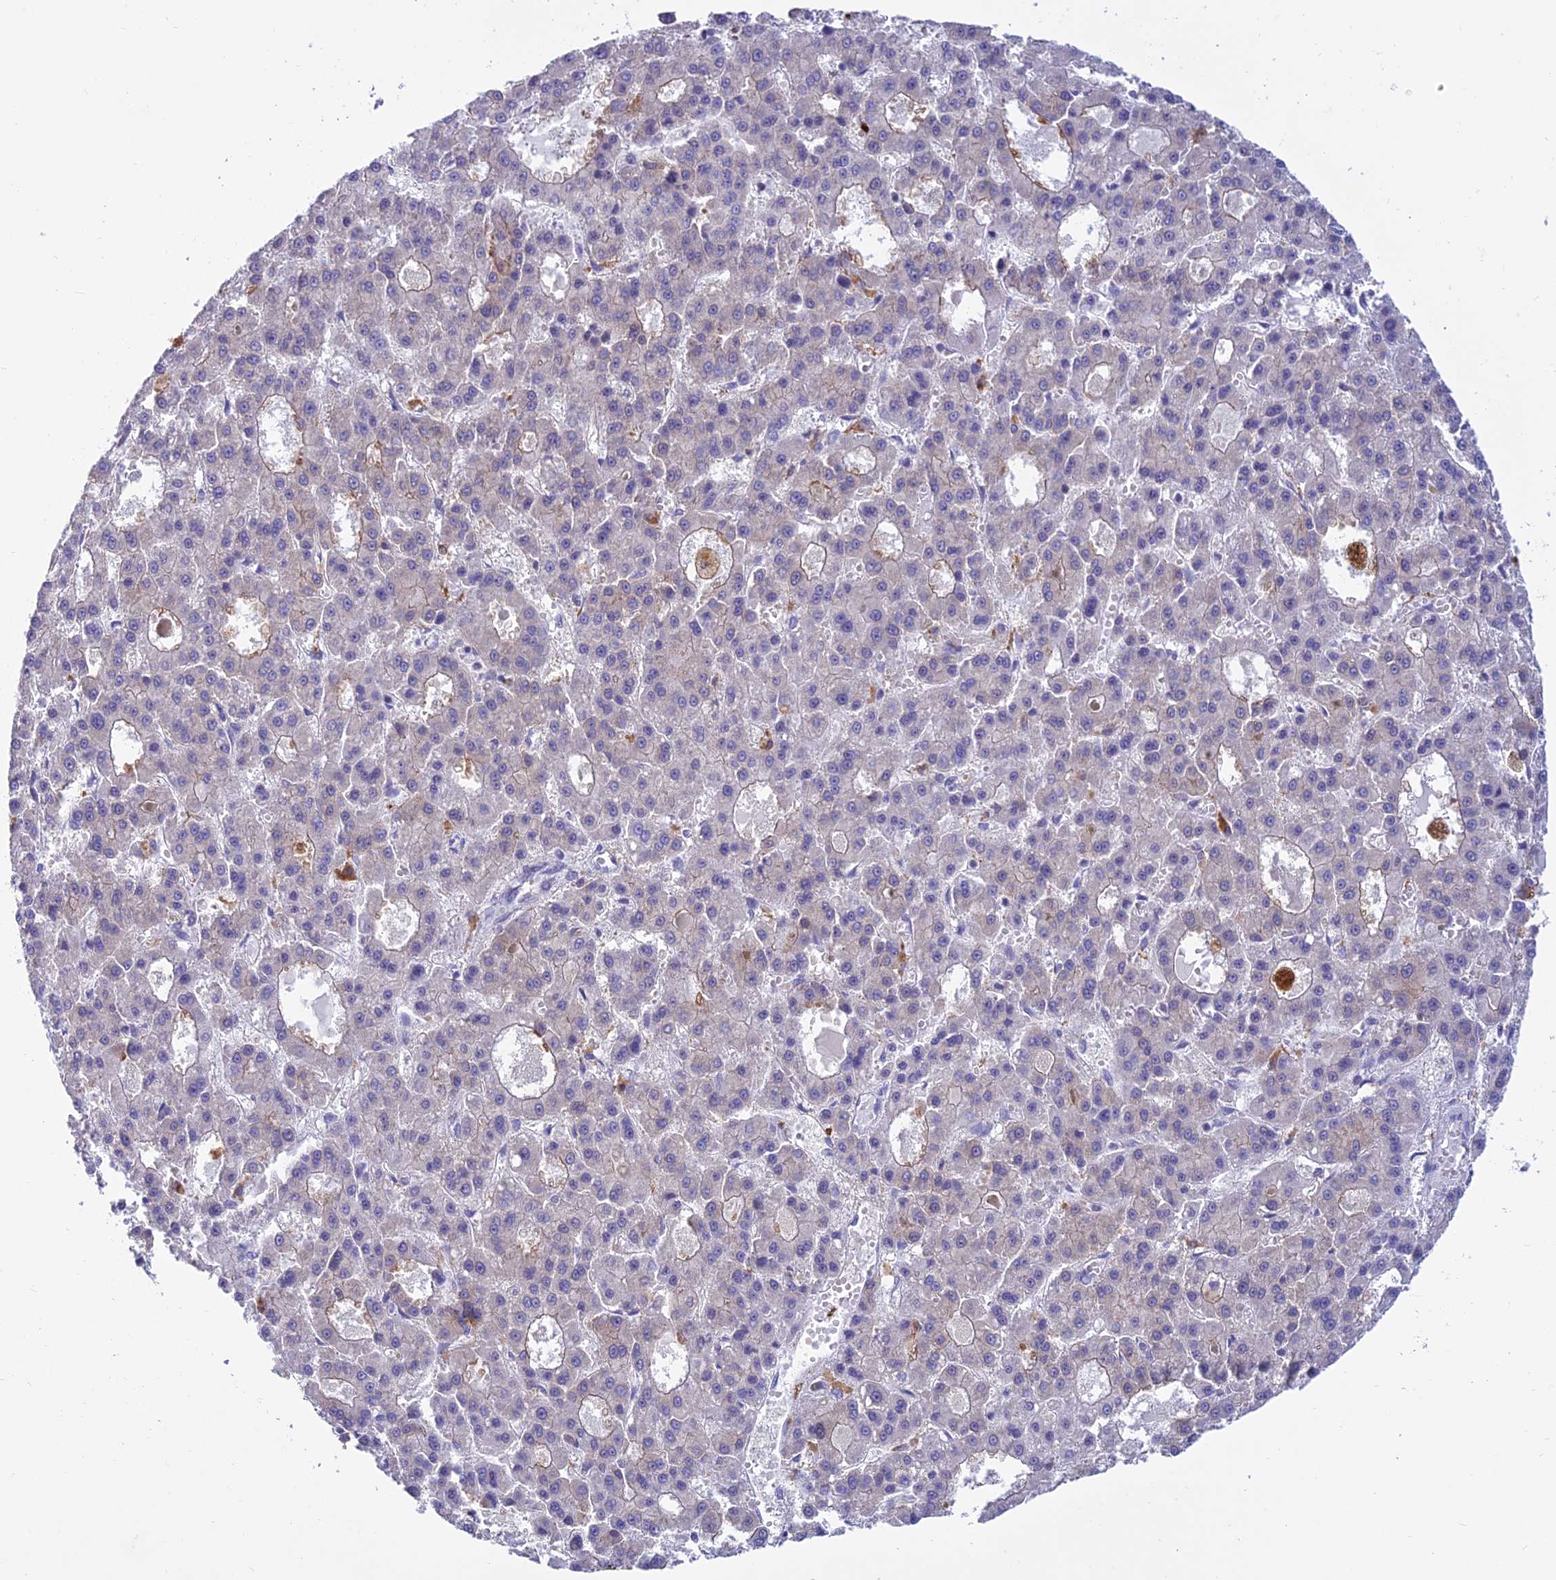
{"staining": {"intensity": "negative", "quantity": "none", "location": "none"}, "tissue": "liver cancer", "cell_type": "Tumor cells", "image_type": "cancer", "snomed": [{"axis": "morphology", "description": "Carcinoma, Hepatocellular, NOS"}, {"axis": "topography", "description": "Liver"}], "caption": "High power microscopy image of an immunohistochemistry (IHC) image of liver hepatocellular carcinoma, revealing no significant expression in tumor cells.", "gene": "UBE2G1", "patient": {"sex": "male", "age": 70}}